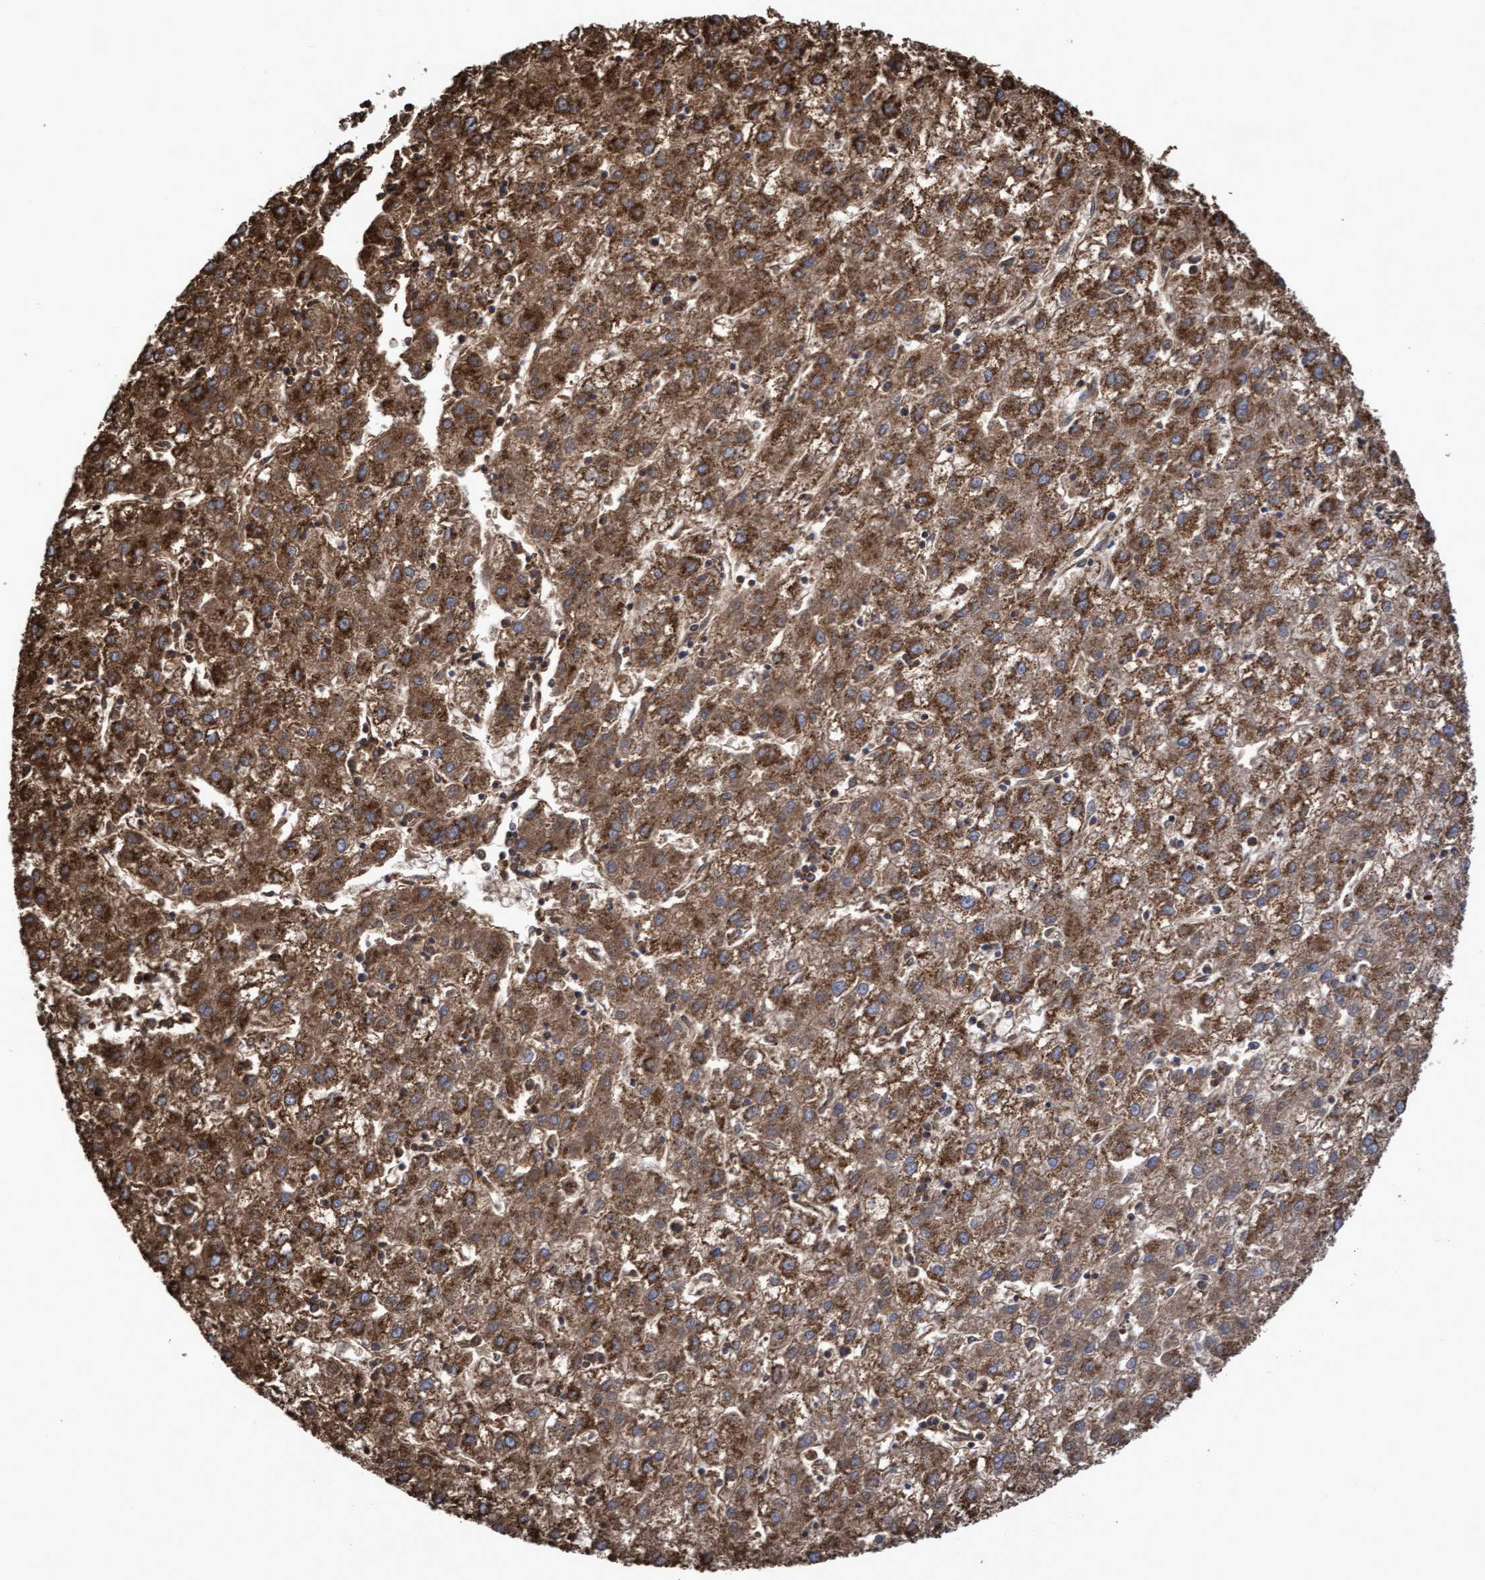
{"staining": {"intensity": "strong", "quantity": ">75%", "location": "cytoplasmic/membranous"}, "tissue": "liver cancer", "cell_type": "Tumor cells", "image_type": "cancer", "snomed": [{"axis": "morphology", "description": "Carcinoma, Hepatocellular, NOS"}, {"axis": "topography", "description": "Liver"}], "caption": "A brown stain highlights strong cytoplasmic/membranous staining of a protein in human liver cancer tumor cells. The protein of interest is stained brown, and the nuclei are stained in blue (DAB IHC with brightfield microscopy, high magnification).", "gene": "COBL", "patient": {"sex": "male", "age": 72}}